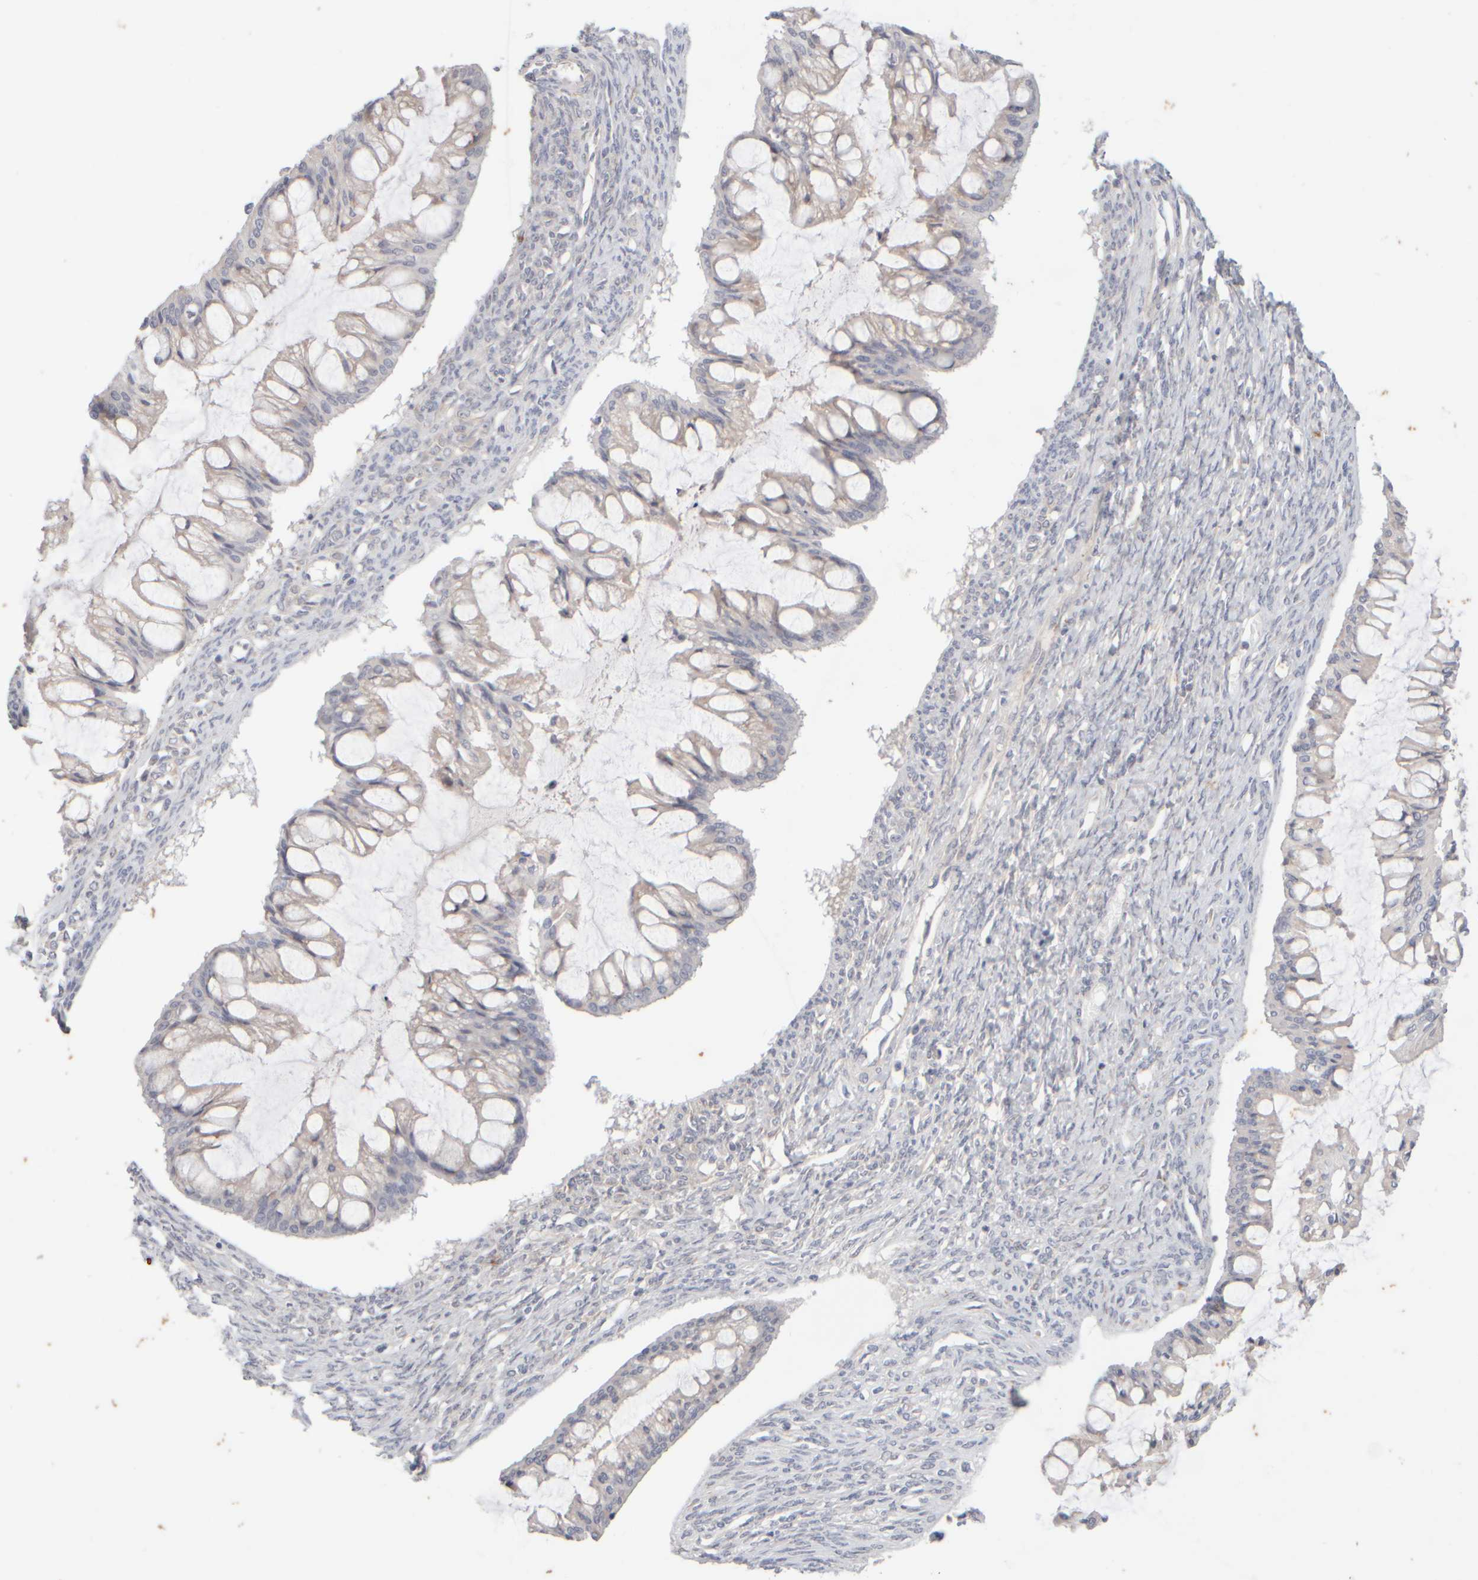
{"staining": {"intensity": "negative", "quantity": "none", "location": "none"}, "tissue": "ovarian cancer", "cell_type": "Tumor cells", "image_type": "cancer", "snomed": [{"axis": "morphology", "description": "Cystadenocarcinoma, mucinous, NOS"}, {"axis": "topography", "description": "Ovary"}], "caption": "Ovarian cancer (mucinous cystadenocarcinoma) was stained to show a protein in brown. There is no significant positivity in tumor cells.", "gene": "GOPC", "patient": {"sex": "female", "age": 73}}